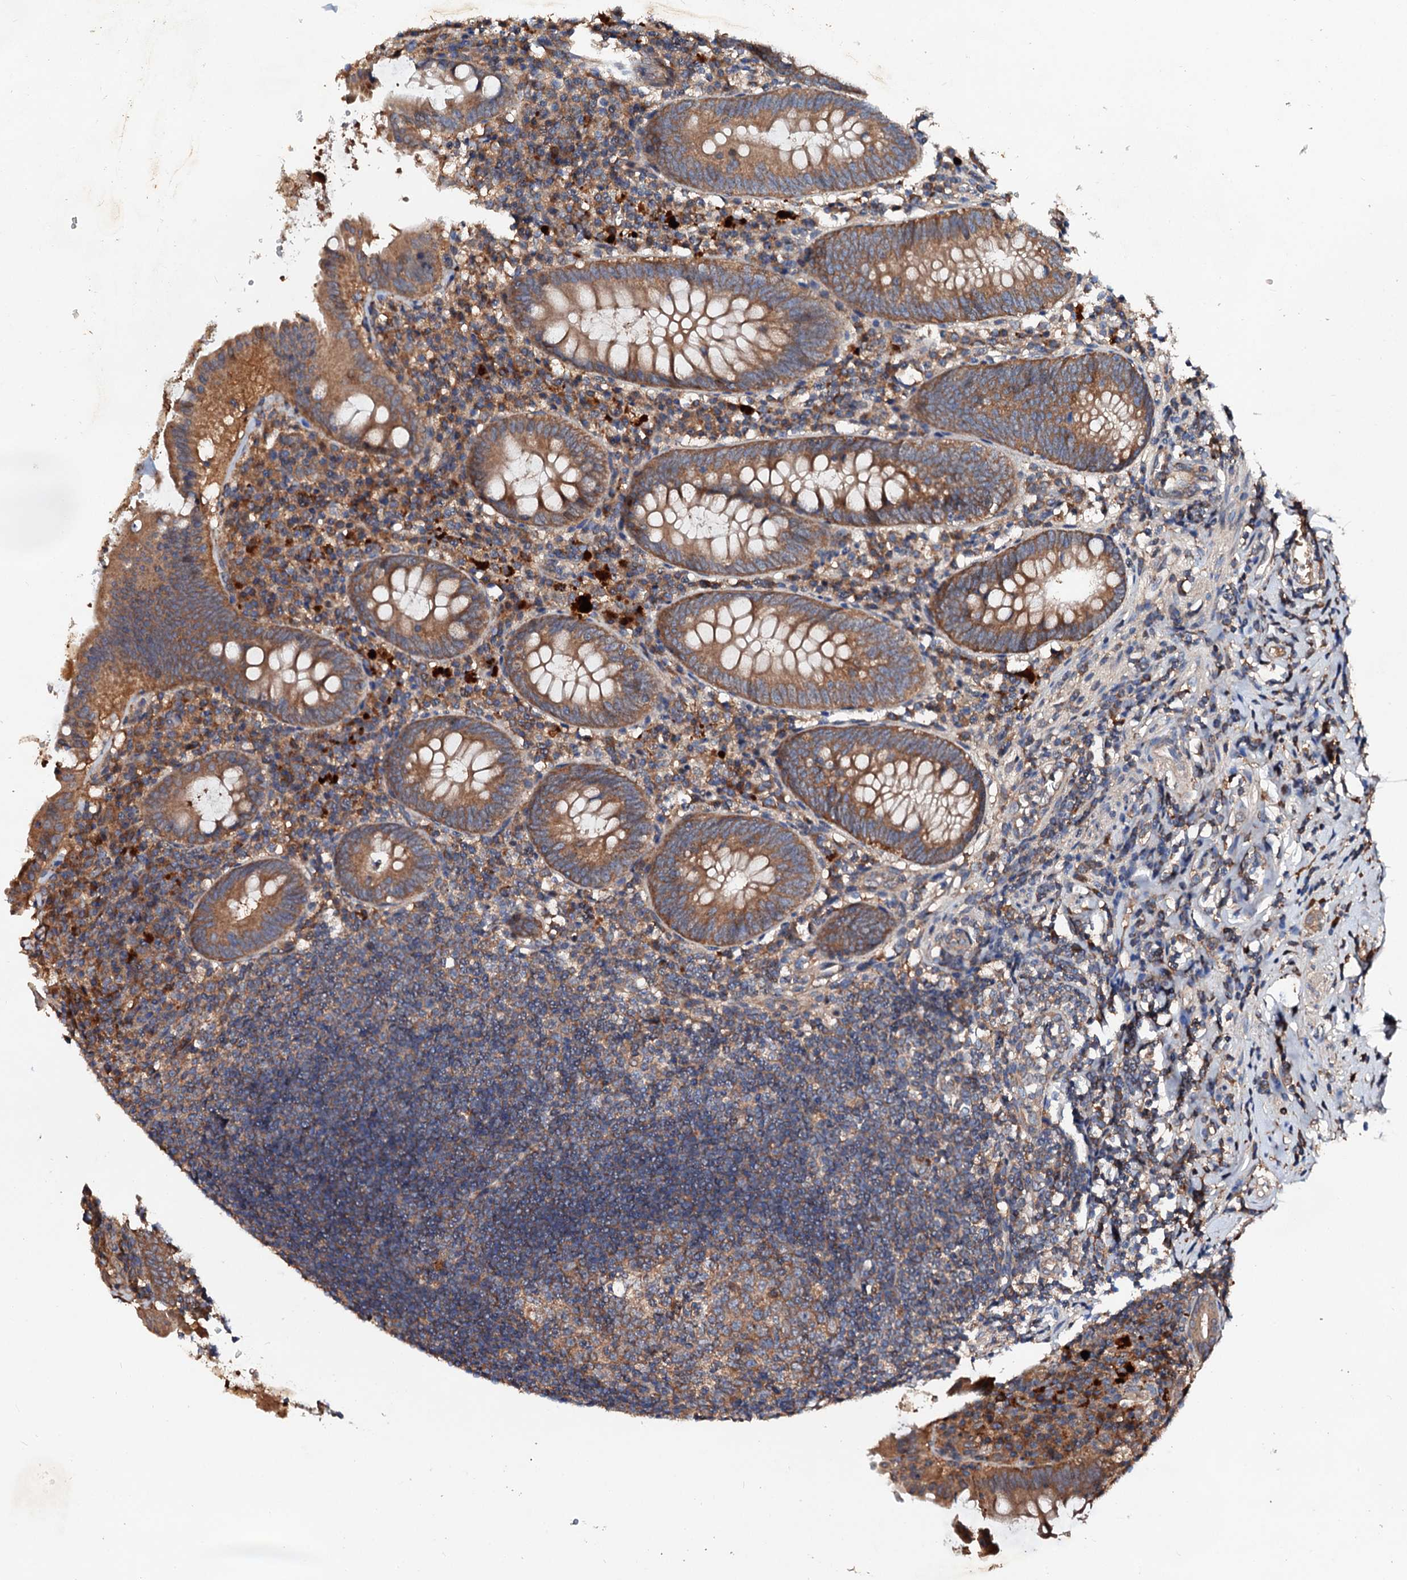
{"staining": {"intensity": "moderate", "quantity": ">75%", "location": "cytoplasmic/membranous"}, "tissue": "appendix", "cell_type": "Glandular cells", "image_type": "normal", "snomed": [{"axis": "morphology", "description": "Normal tissue, NOS"}, {"axis": "topography", "description": "Appendix"}], "caption": "Moderate cytoplasmic/membranous protein staining is present in about >75% of glandular cells in appendix. (brown staining indicates protein expression, while blue staining denotes nuclei).", "gene": "EXTL1", "patient": {"sex": "female", "age": 54}}